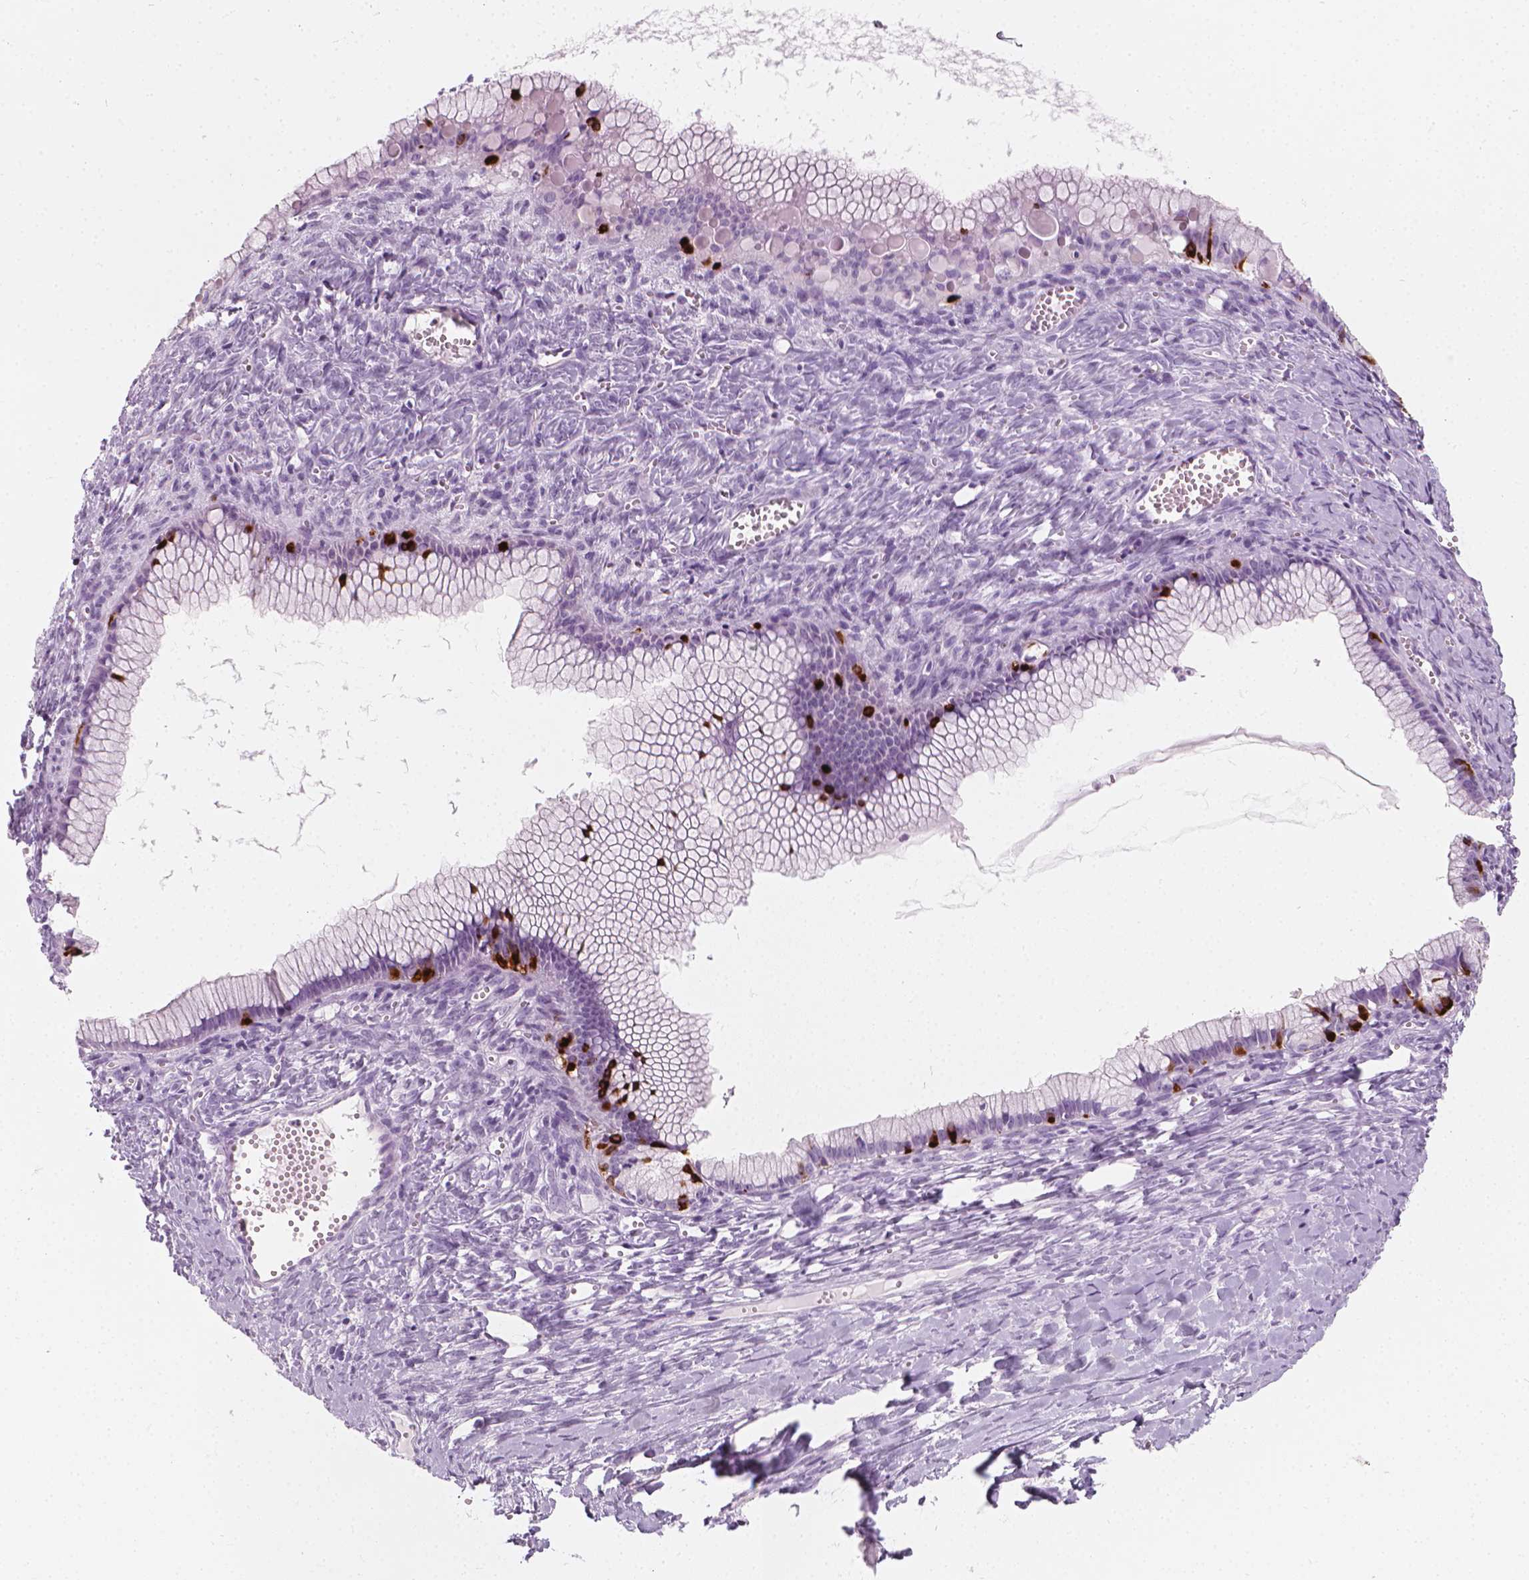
{"staining": {"intensity": "negative", "quantity": "none", "location": "none"}, "tissue": "ovarian cancer", "cell_type": "Tumor cells", "image_type": "cancer", "snomed": [{"axis": "morphology", "description": "Cystadenocarcinoma, mucinous, NOS"}, {"axis": "topography", "description": "Ovary"}], "caption": "Immunohistochemistry histopathology image of ovarian cancer (mucinous cystadenocarcinoma) stained for a protein (brown), which exhibits no staining in tumor cells.", "gene": "SCG3", "patient": {"sex": "female", "age": 41}}